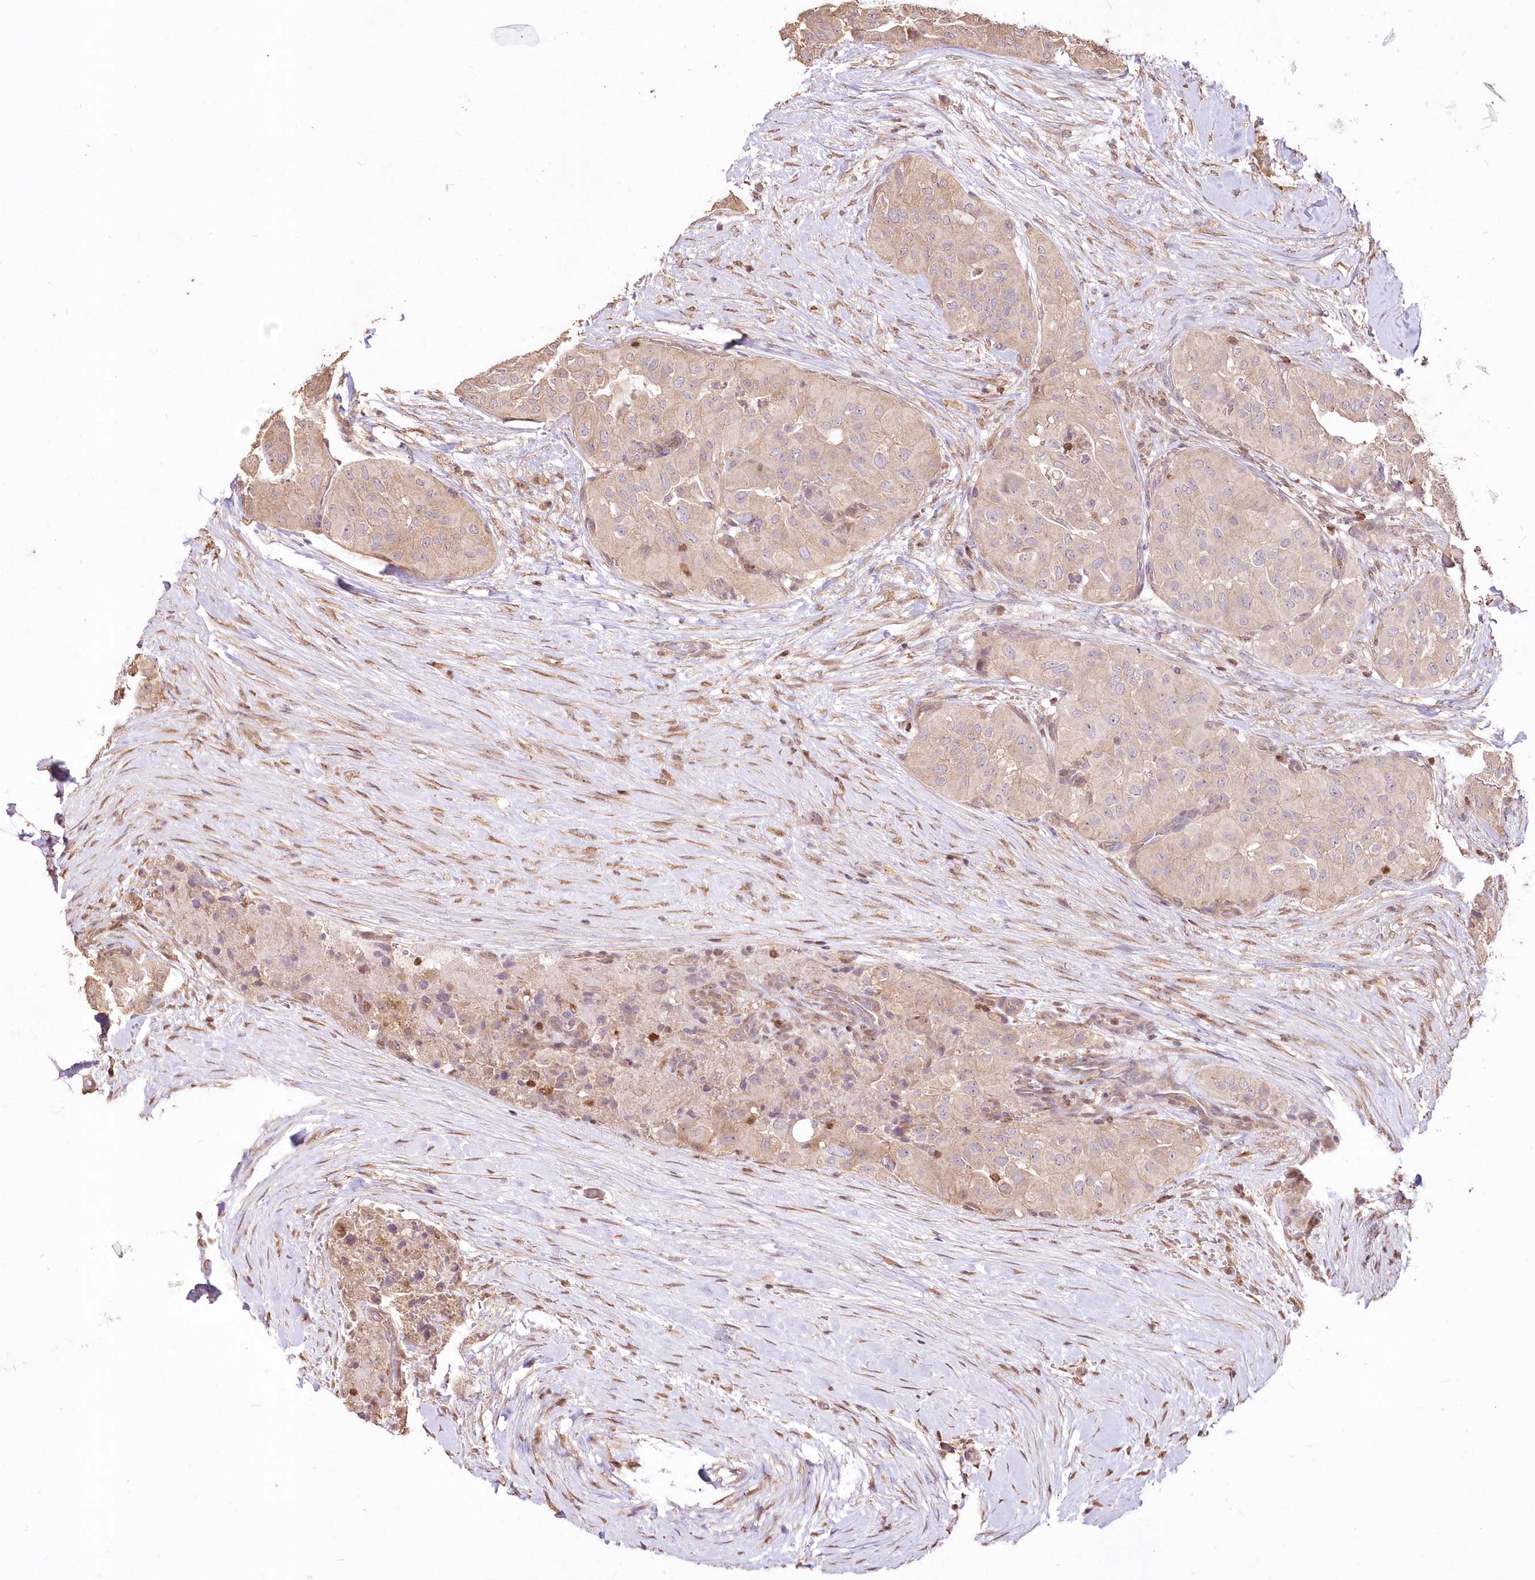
{"staining": {"intensity": "weak", "quantity": "<25%", "location": "cytoplasmic/membranous"}, "tissue": "thyroid cancer", "cell_type": "Tumor cells", "image_type": "cancer", "snomed": [{"axis": "morphology", "description": "Papillary adenocarcinoma, NOS"}, {"axis": "topography", "description": "Thyroid gland"}], "caption": "DAB immunohistochemical staining of thyroid cancer (papillary adenocarcinoma) reveals no significant expression in tumor cells.", "gene": "STK17B", "patient": {"sex": "female", "age": 59}}